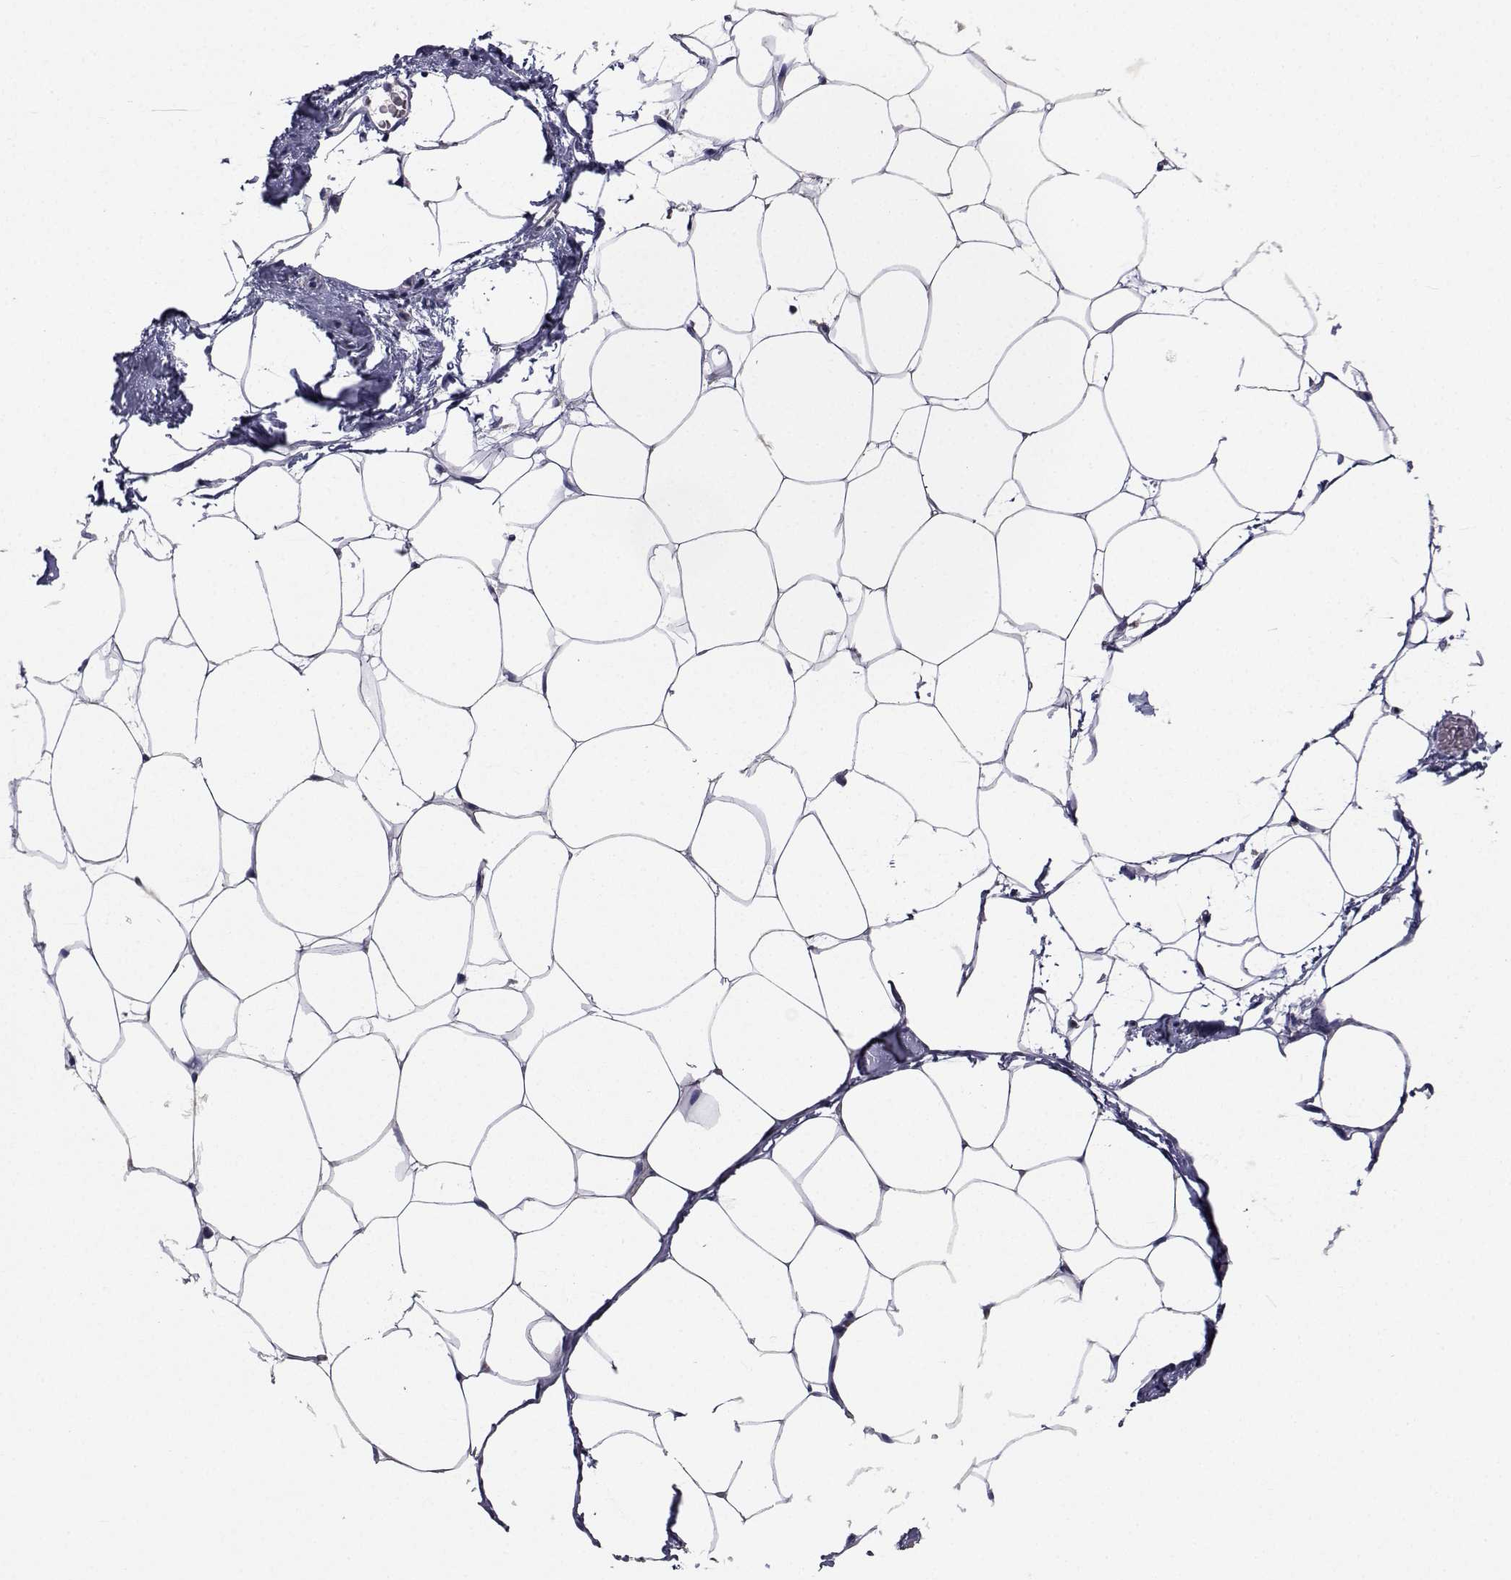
{"staining": {"intensity": "negative", "quantity": "none", "location": "none"}, "tissue": "adipose tissue", "cell_type": "Adipocytes", "image_type": "normal", "snomed": [{"axis": "morphology", "description": "Normal tissue, NOS"}, {"axis": "topography", "description": "Adipose tissue"}], "caption": "This is a image of IHC staining of normal adipose tissue, which shows no expression in adipocytes. The staining is performed using DAB brown chromogen with nuclei counter-stained in using hematoxylin.", "gene": "CYP2S1", "patient": {"sex": "male", "age": 57}}